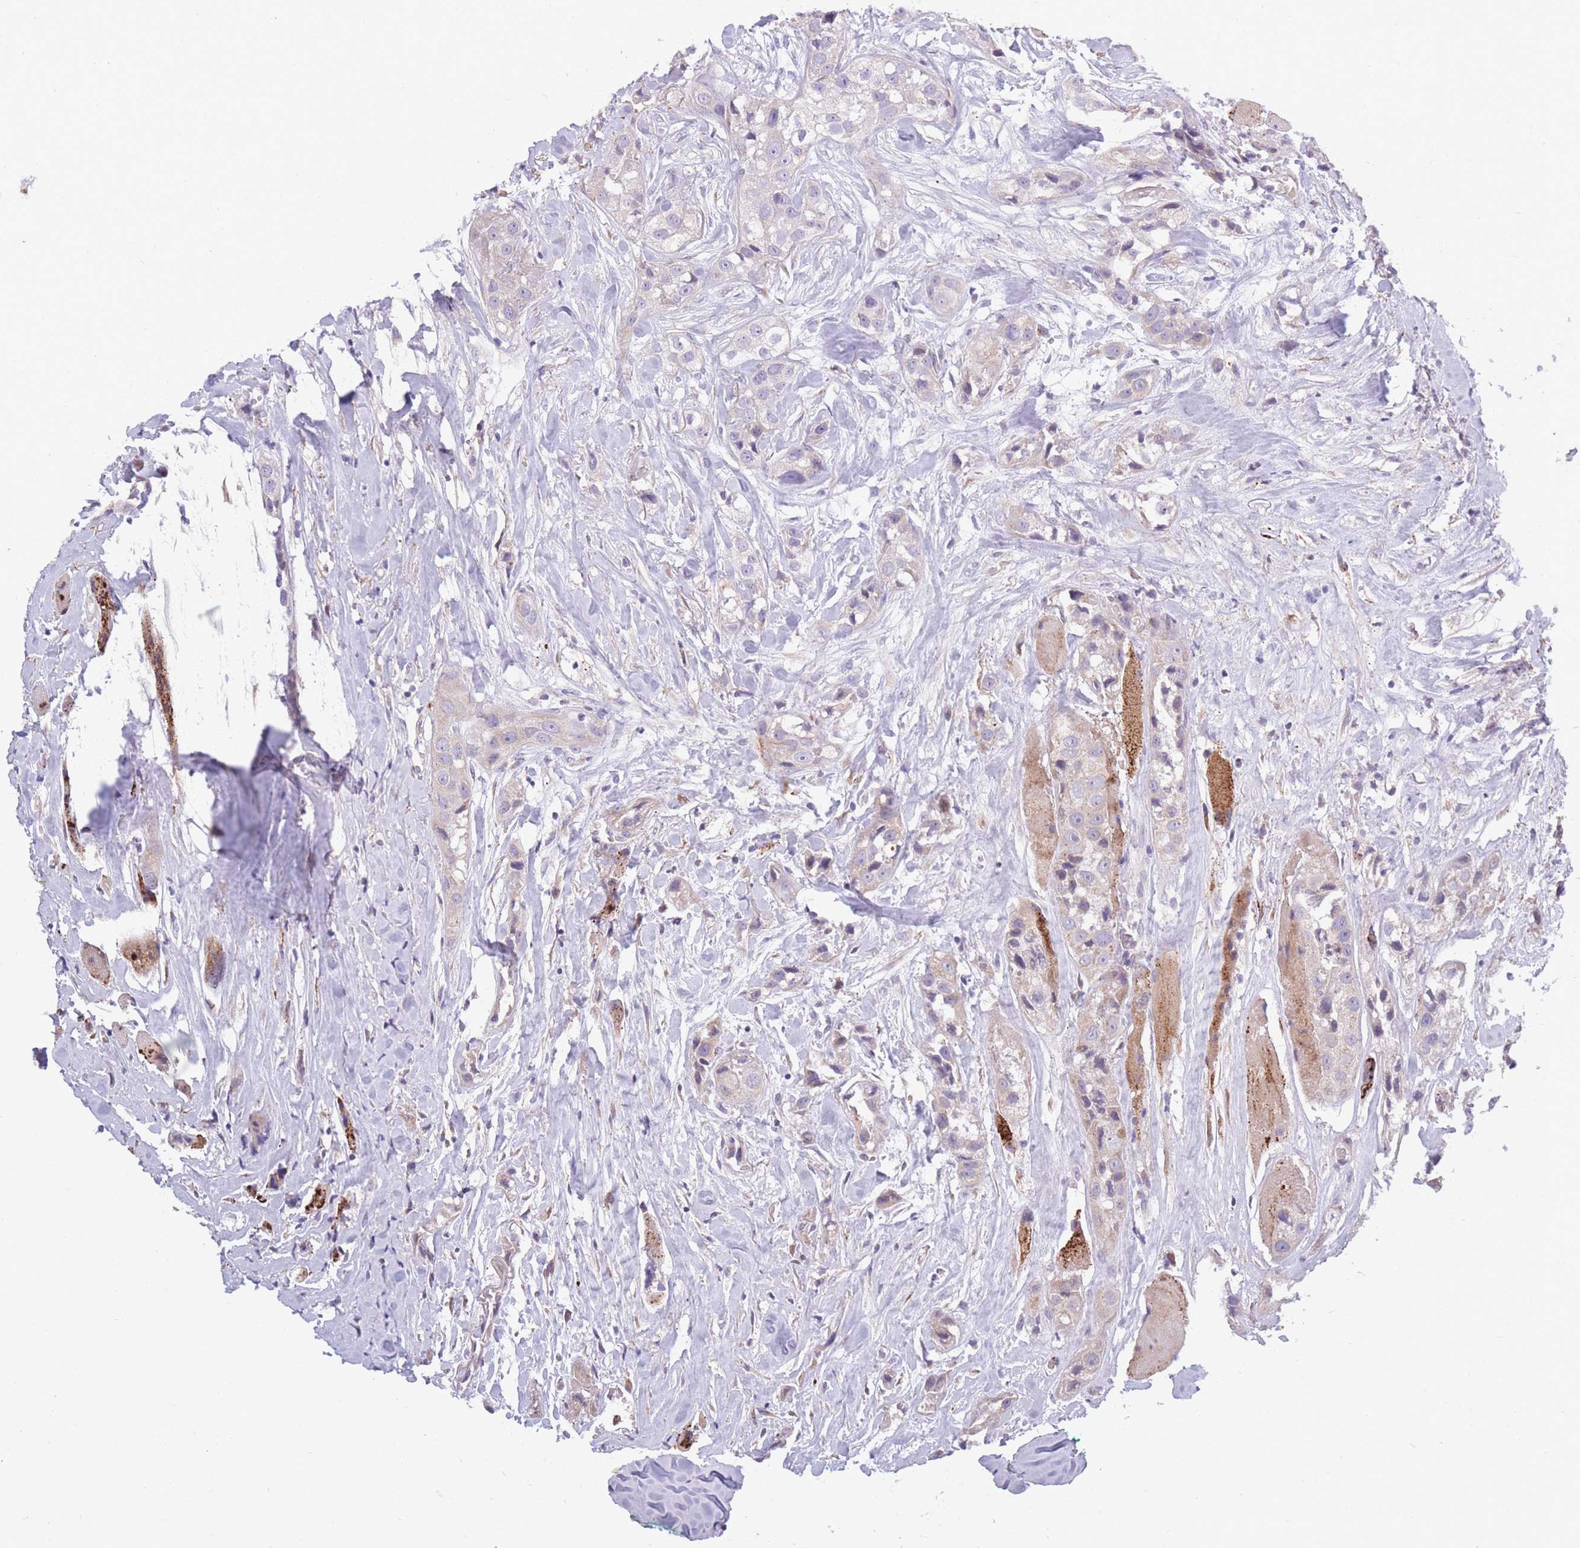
{"staining": {"intensity": "negative", "quantity": "none", "location": "none"}, "tissue": "head and neck cancer", "cell_type": "Tumor cells", "image_type": "cancer", "snomed": [{"axis": "morphology", "description": "Normal tissue, NOS"}, {"axis": "morphology", "description": "Squamous cell carcinoma, NOS"}, {"axis": "topography", "description": "Skeletal muscle"}, {"axis": "topography", "description": "Head-Neck"}], "caption": "Human squamous cell carcinoma (head and neck) stained for a protein using immunohistochemistry exhibits no positivity in tumor cells.", "gene": "CCNQ", "patient": {"sex": "male", "age": 51}}